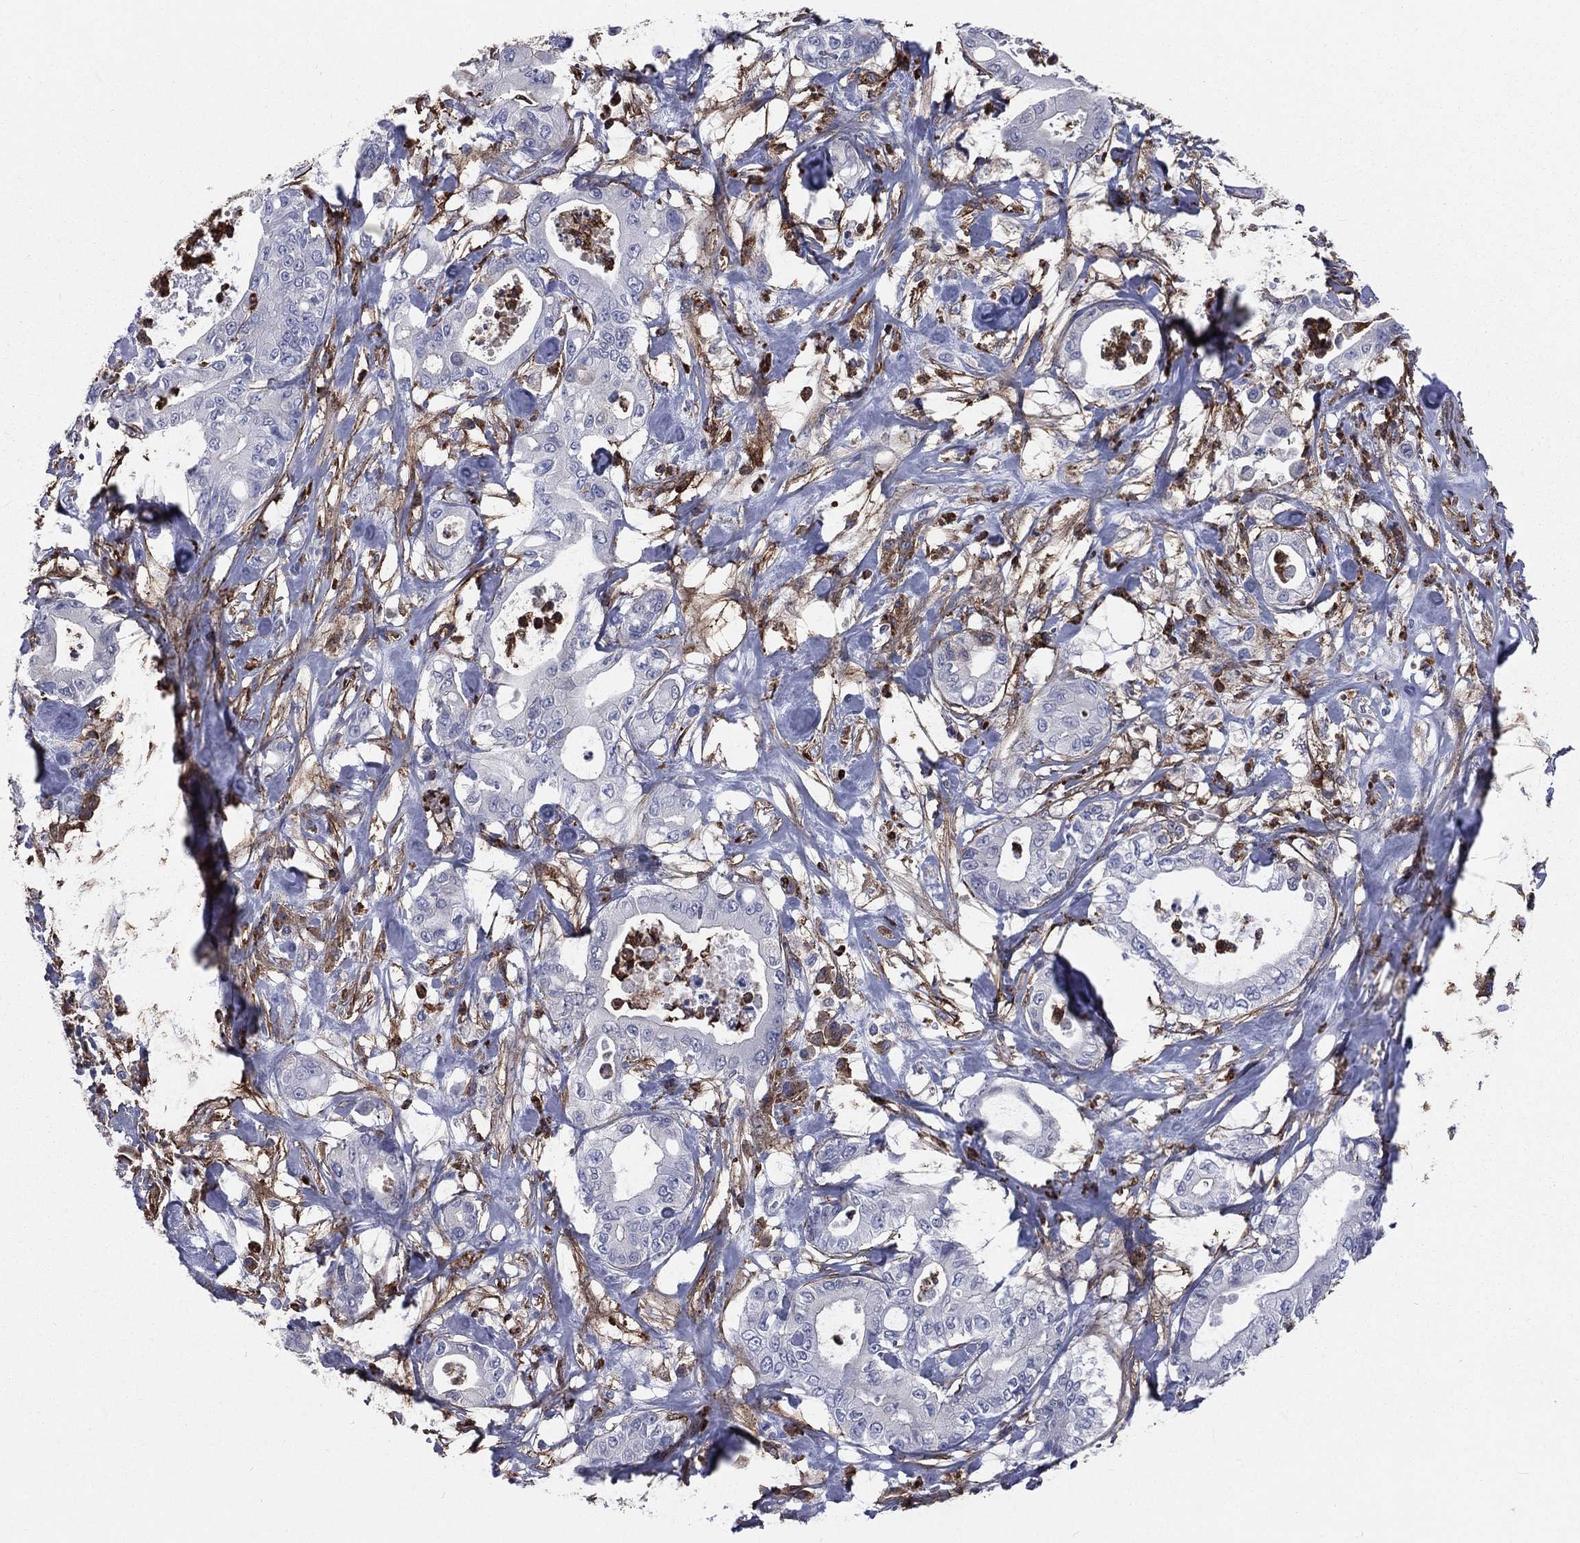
{"staining": {"intensity": "negative", "quantity": "none", "location": "none"}, "tissue": "pancreatic cancer", "cell_type": "Tumor cells", "image_type": "cancer", "snomed": [{"axis": "morphology", "description": "Adenocarcinoma, NOS"}, {"axis": "topography", "description": "Pancreas"}], "caption": "High power microscopy image of an immunohistochemistry (IHC) photomicrograph of pancreatic adenocarcinoma, revealing no significant positivity in tumor cells.", "gene": "BASP1", "patient": {"sex": "male", "age": 71}}